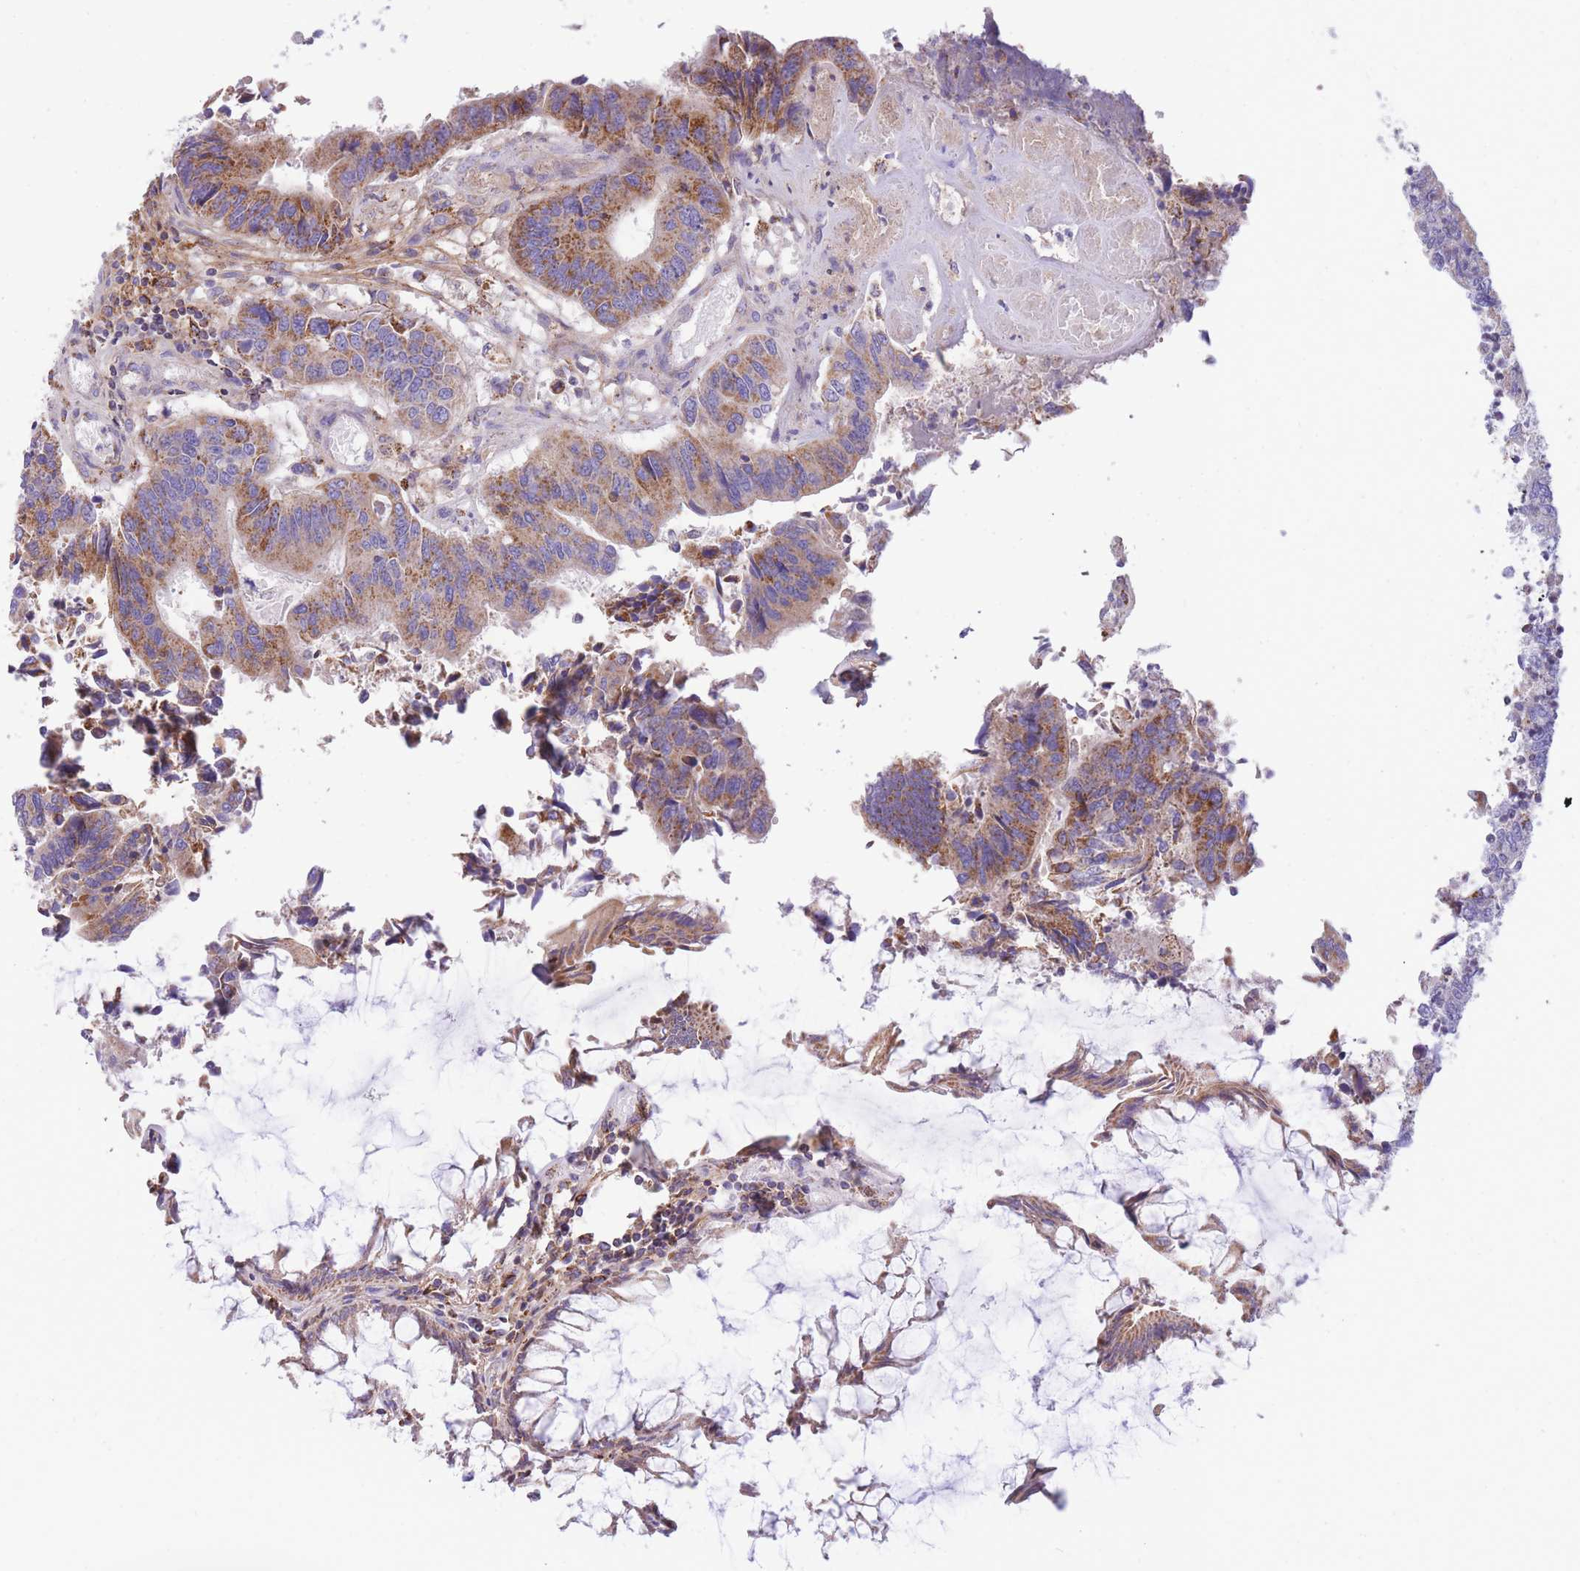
{"staining": {"intensity": "moderate", "quantity": ">75%", "location": "cytoplasmic/membranous"}, "tissue": "colorectal cancer", "cell_type": "Tumor cells", "image_type": "cancer", "snomed": [{"axis": "morphology", "description": "Adenocarcinoma, NOS"}, {"axis": "topography", "description": "Colon"}], "caption": "DAB (3,3'-diaminobenzidine) immunohistochemical staining of colorectal adenocarcinoma displays moderate cytoplasmic/membranous protein expression in about >75% of tumor cells.", "gene": "ST3GAL3", "patient": {"sex": "female", "age": 67}}